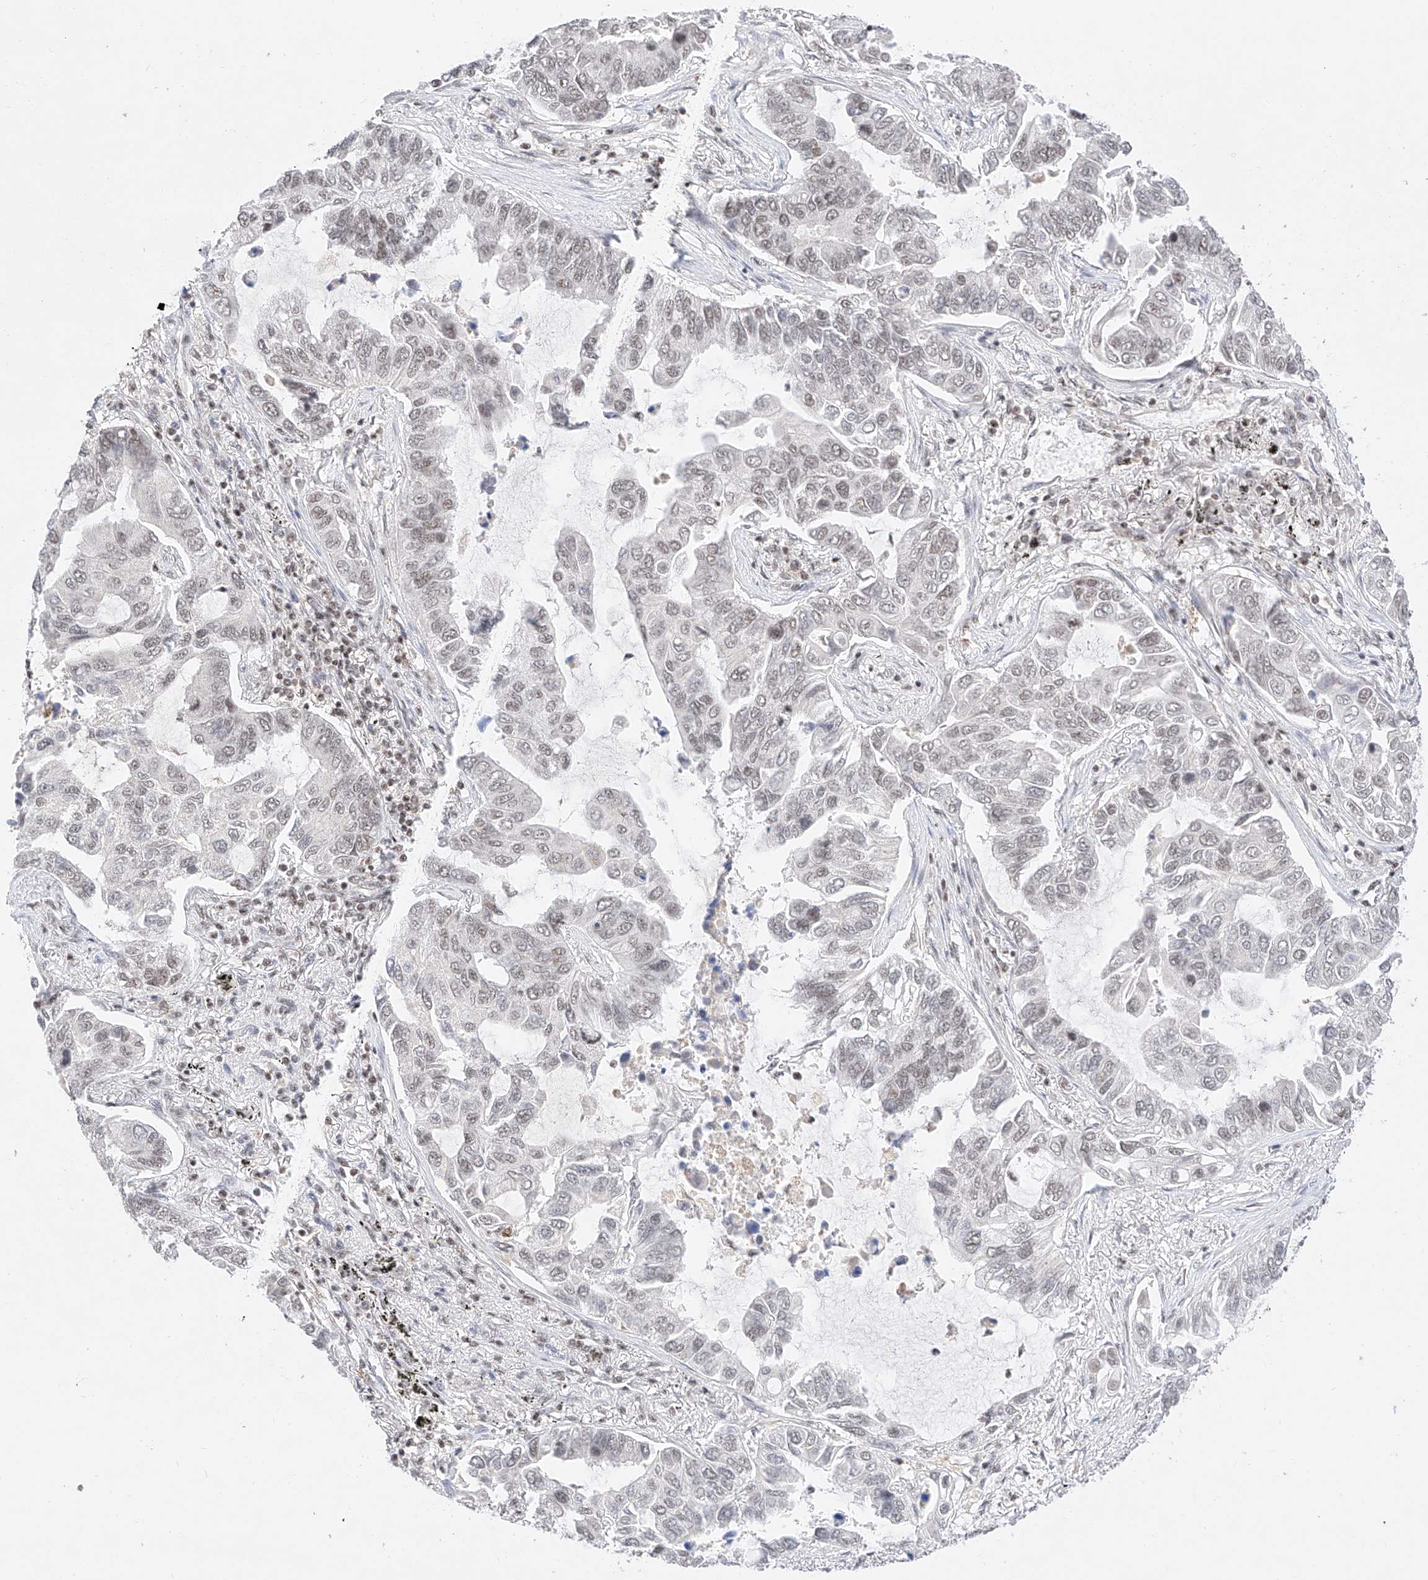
{"staining": {"intensity": "negative", "quantity": "none", "location": "none"}, "tissue": "lung cancer", "cell_type": "Tumor cells", "image_type": "cancer", "snomed": [{"axis": "morphology", "description": "Adenocarcinoma, NOS"}, {"axis": "topography", "description": "Lung"}], "caption": "Immunohistochemical staining of lung cancer displays no significant expression in tumor cells. Brightfield microscopy of IHC stained with DAB (3,3'-diaminobenzidine) (brown) and hematoxylin (blue), captured at high magnification.", "gene": "NRF1", "patient": {"sex": "male", "age": 64}}